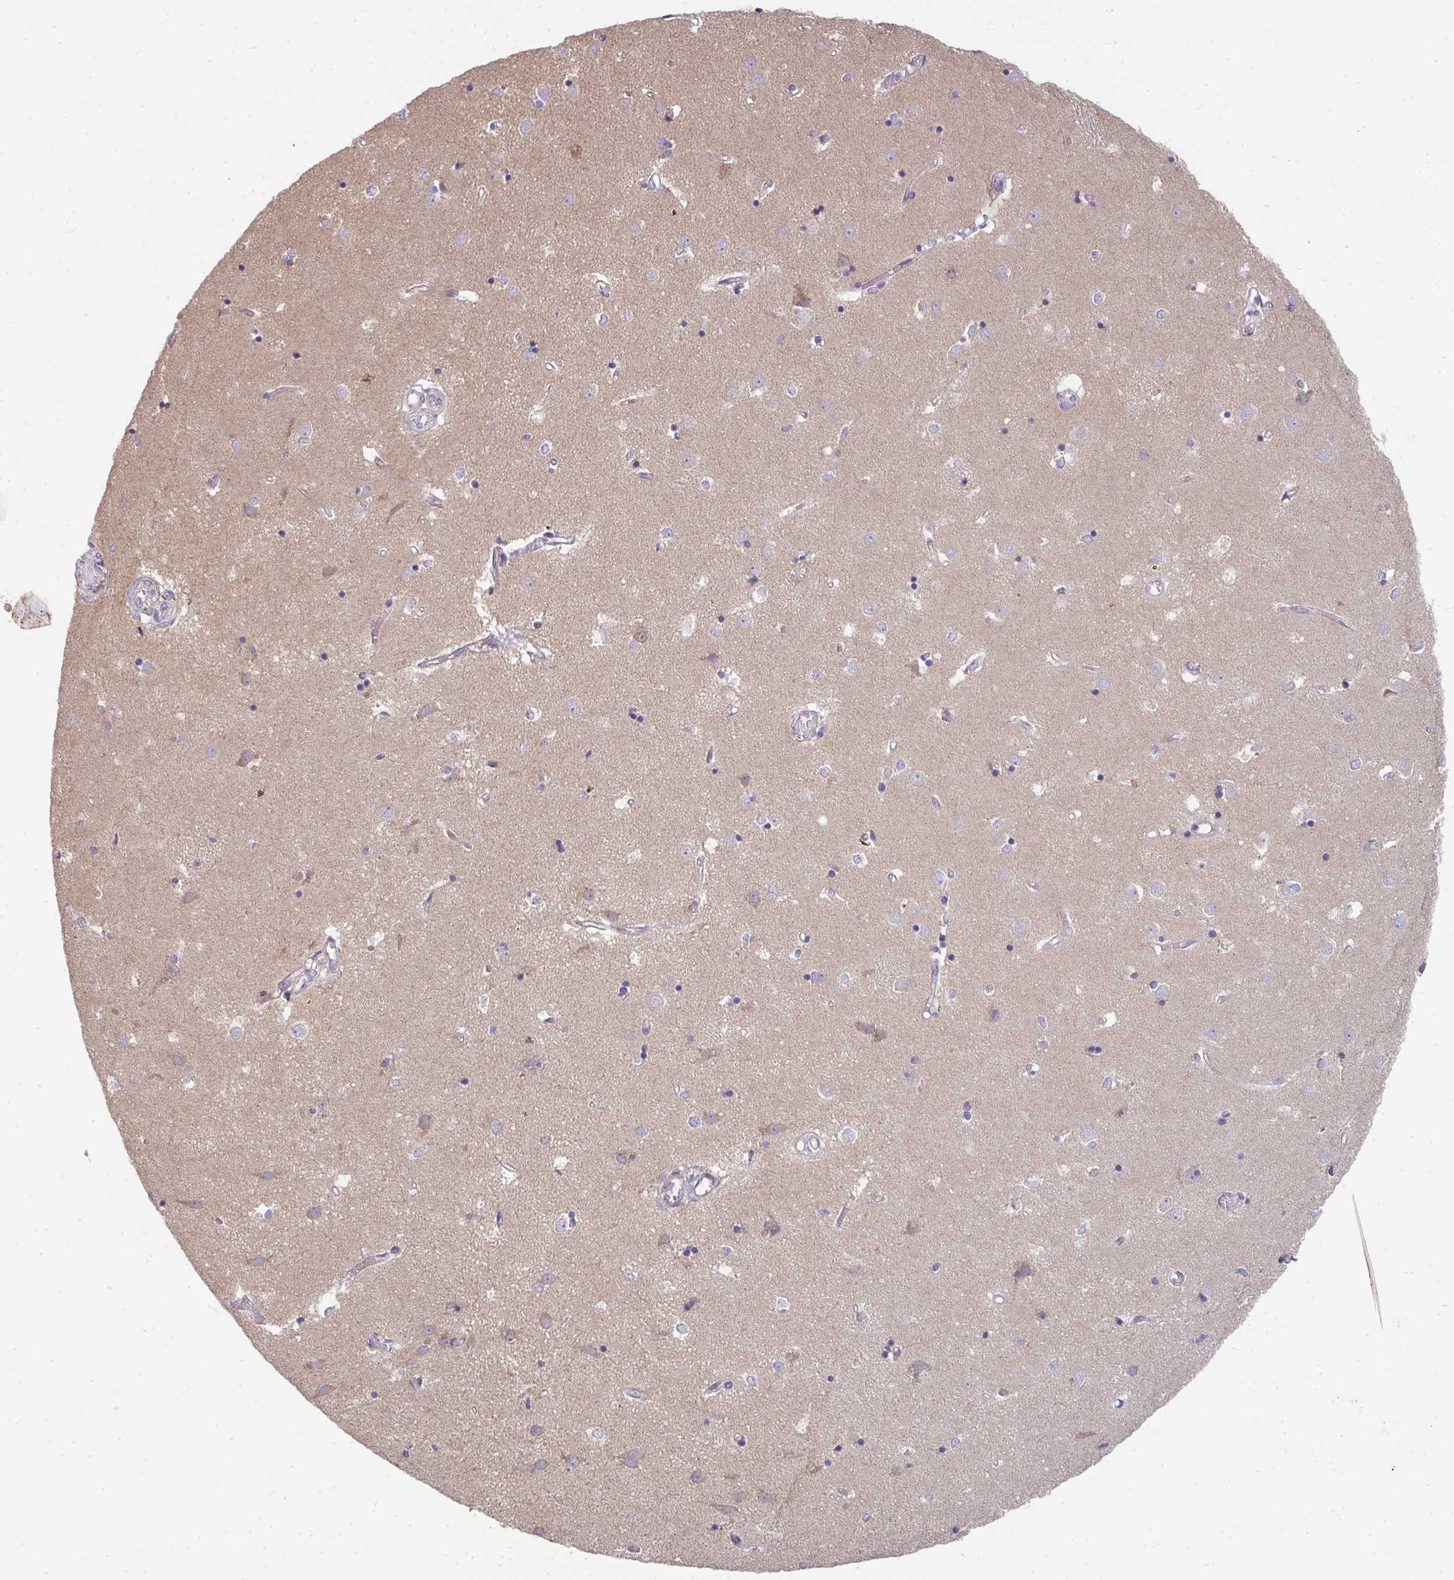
{"staining": {"intensity": "negative", "quantity": "none", "location": "none"}, "tissue": "caudate", "cell_type": "Glial cells", "image_type": "normal", "snomed": [{"axis": "morphology", "description": "Normal tissue, NOS"}, {"axis": "topography", "description": "Lateral ventricle wall"}], "caption": "Immunohistochemical staining of normal human caudate demonstrates no significant expression in glial cells. (Brightfield microscopy of DAB (3,3'-diaminobenzidine) immunohistochemistry (IHC) at high magnification).", "gene": "FAHD1", "patient": {"sex": "male", "age": 54}}